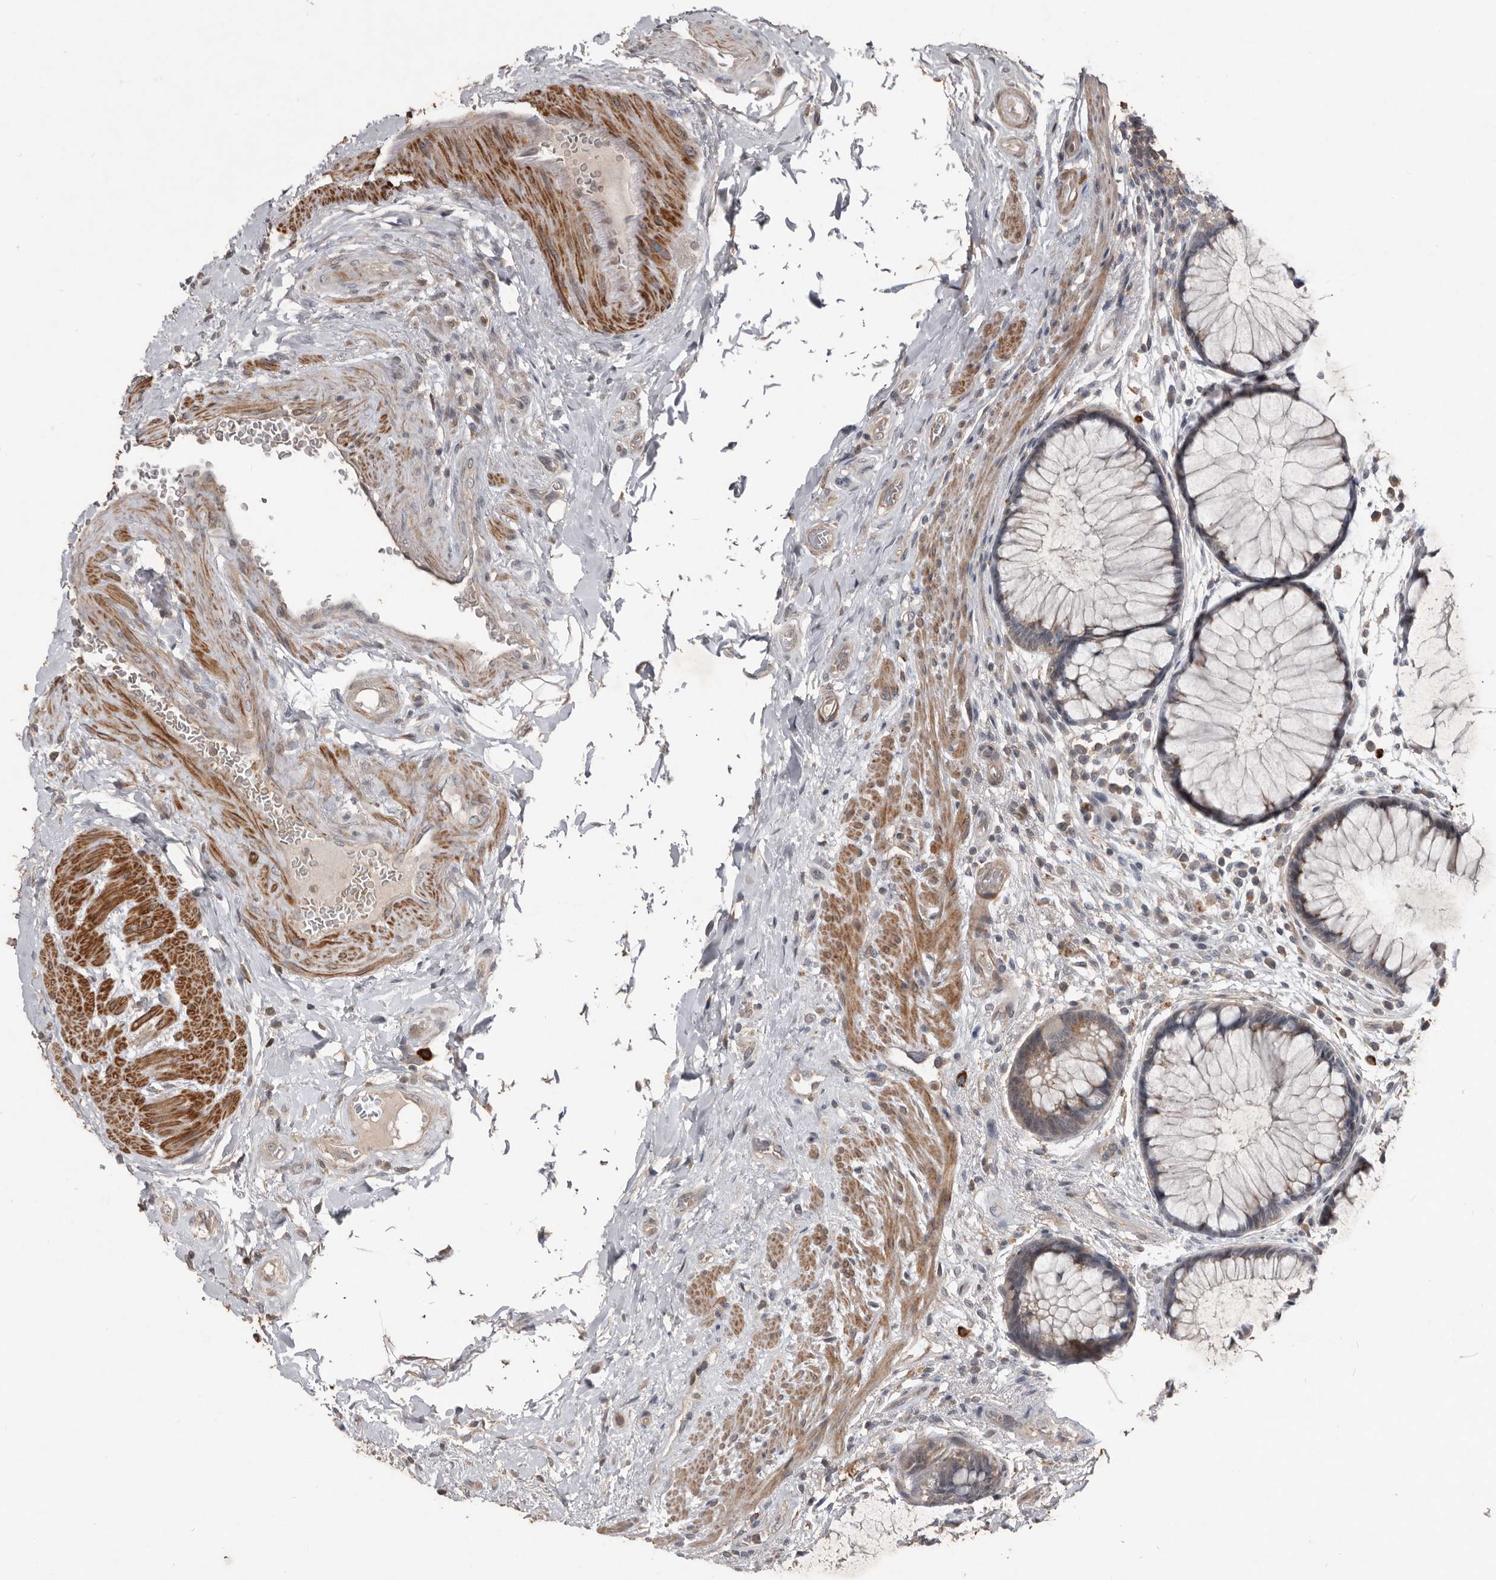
{"staining": {"intensity": "weak", "quantity": "25%-75%", "location": "cytoplasmic/membranous"}, "tissue": "rectum", "cell_type": "Glandular cells", "image_type": "normal", "snomed": [{"axis": "morphology", "description": "Normal tissue, NOS"}, {"axis": "topography", "description": "Rectum"}], "caption": "IHC micrograph of benign rectum: human rectum stained using immunohistochemistry (IHC) exhibits low levels of weak protein expression localized specifically in the cytoplasmic/membranous of glandular cells, appearing as a cytoplasmic/membranous brown color.", "gene": "BAMBI", "patient": {"sex": "male", "age": 51}}